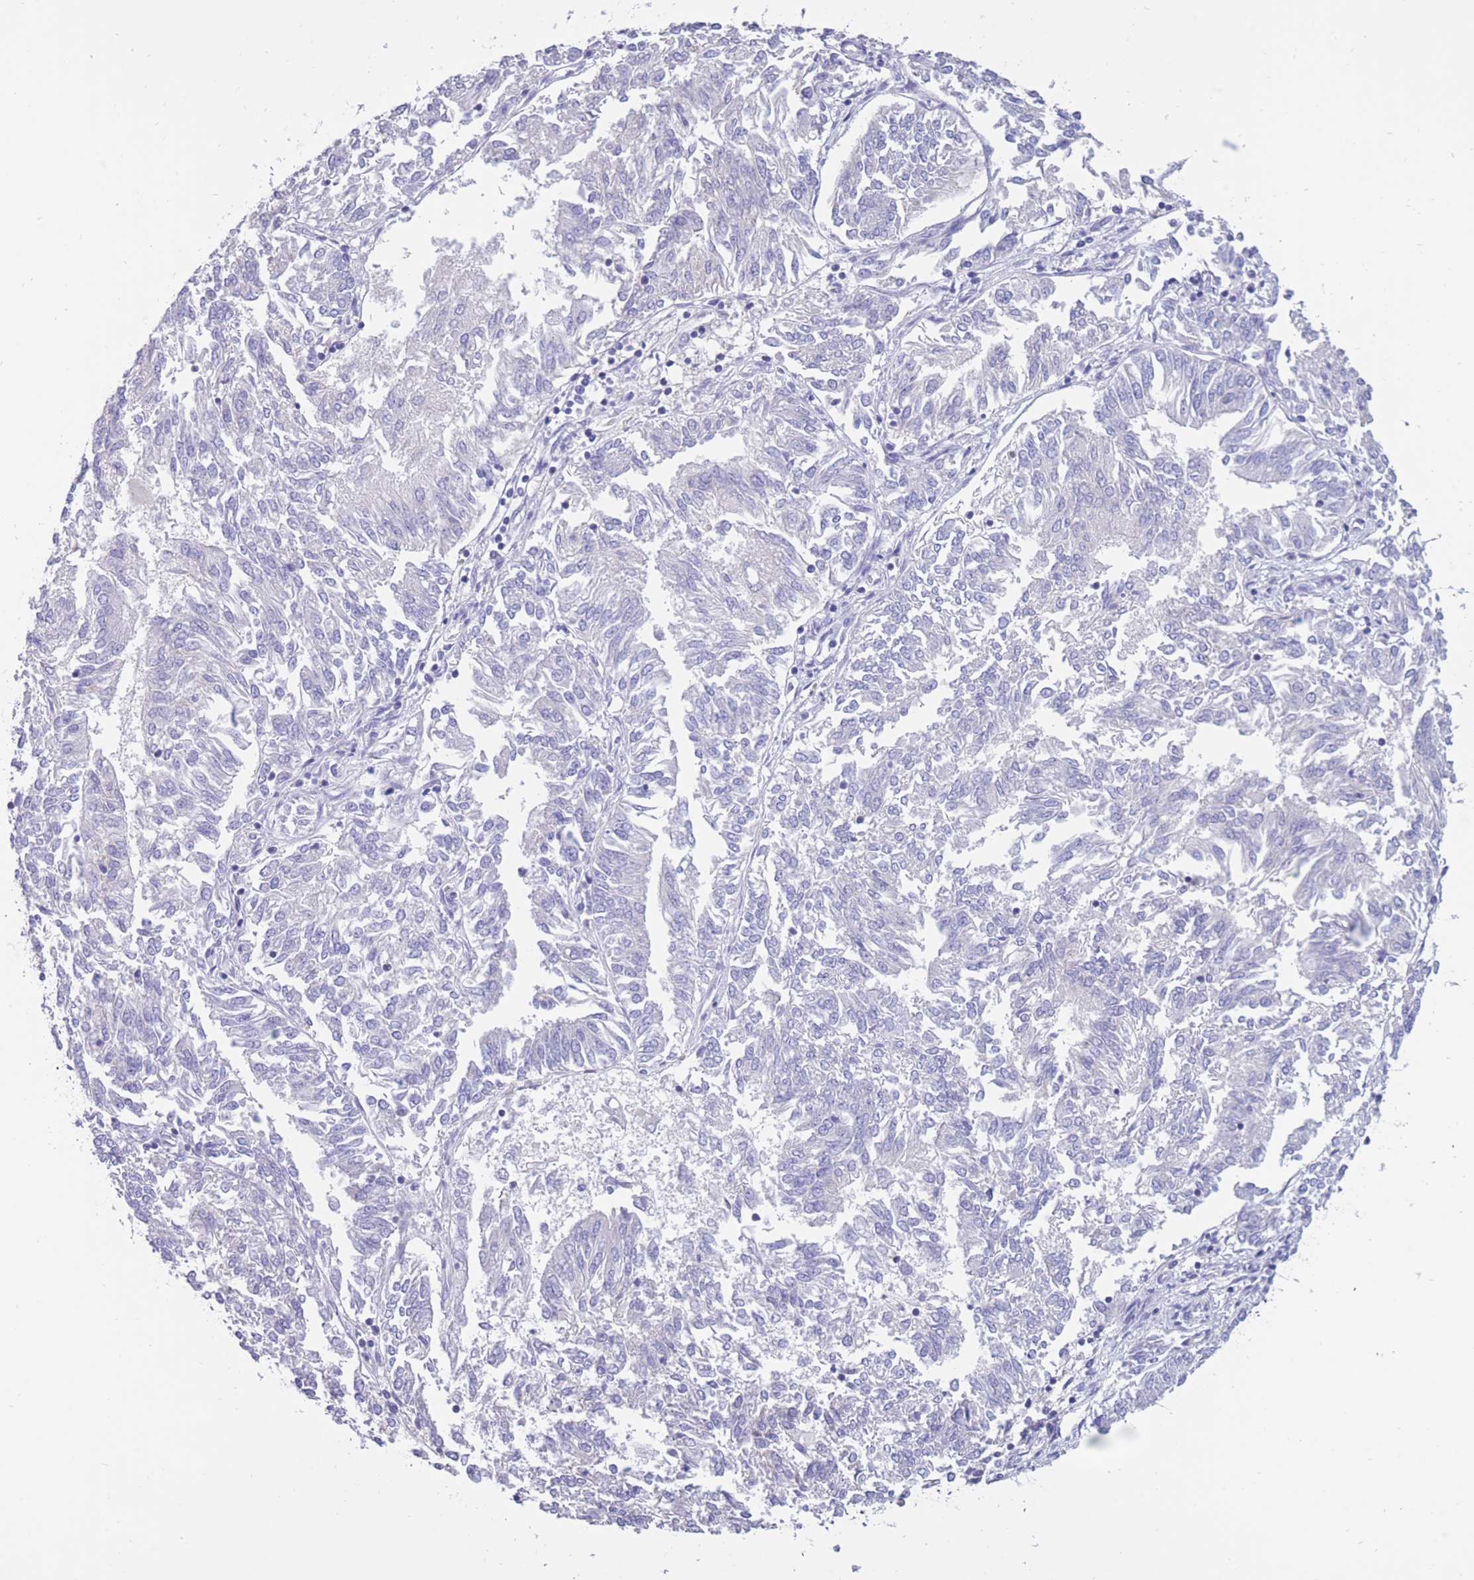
{"staining": {"intensity": "negative", "quantity": "none", "location": "none"}, "tissue": "endometrial cancer", "cell_type": "Tumor cells", "image_type": "cancer", "snomed": [{"axis": "morphology", "description": "Adenocarcinoma, NOS"}, {"axis": "topography", "description": "Endometrium"}], "caption": "An image of adenocarcinoma (endometrial) stained for a protein displays no brown staining in tumor cells. Nuclei are stained in blue.", "gene": "INTS2", "patient": {"sex": "female", "age": 58}}